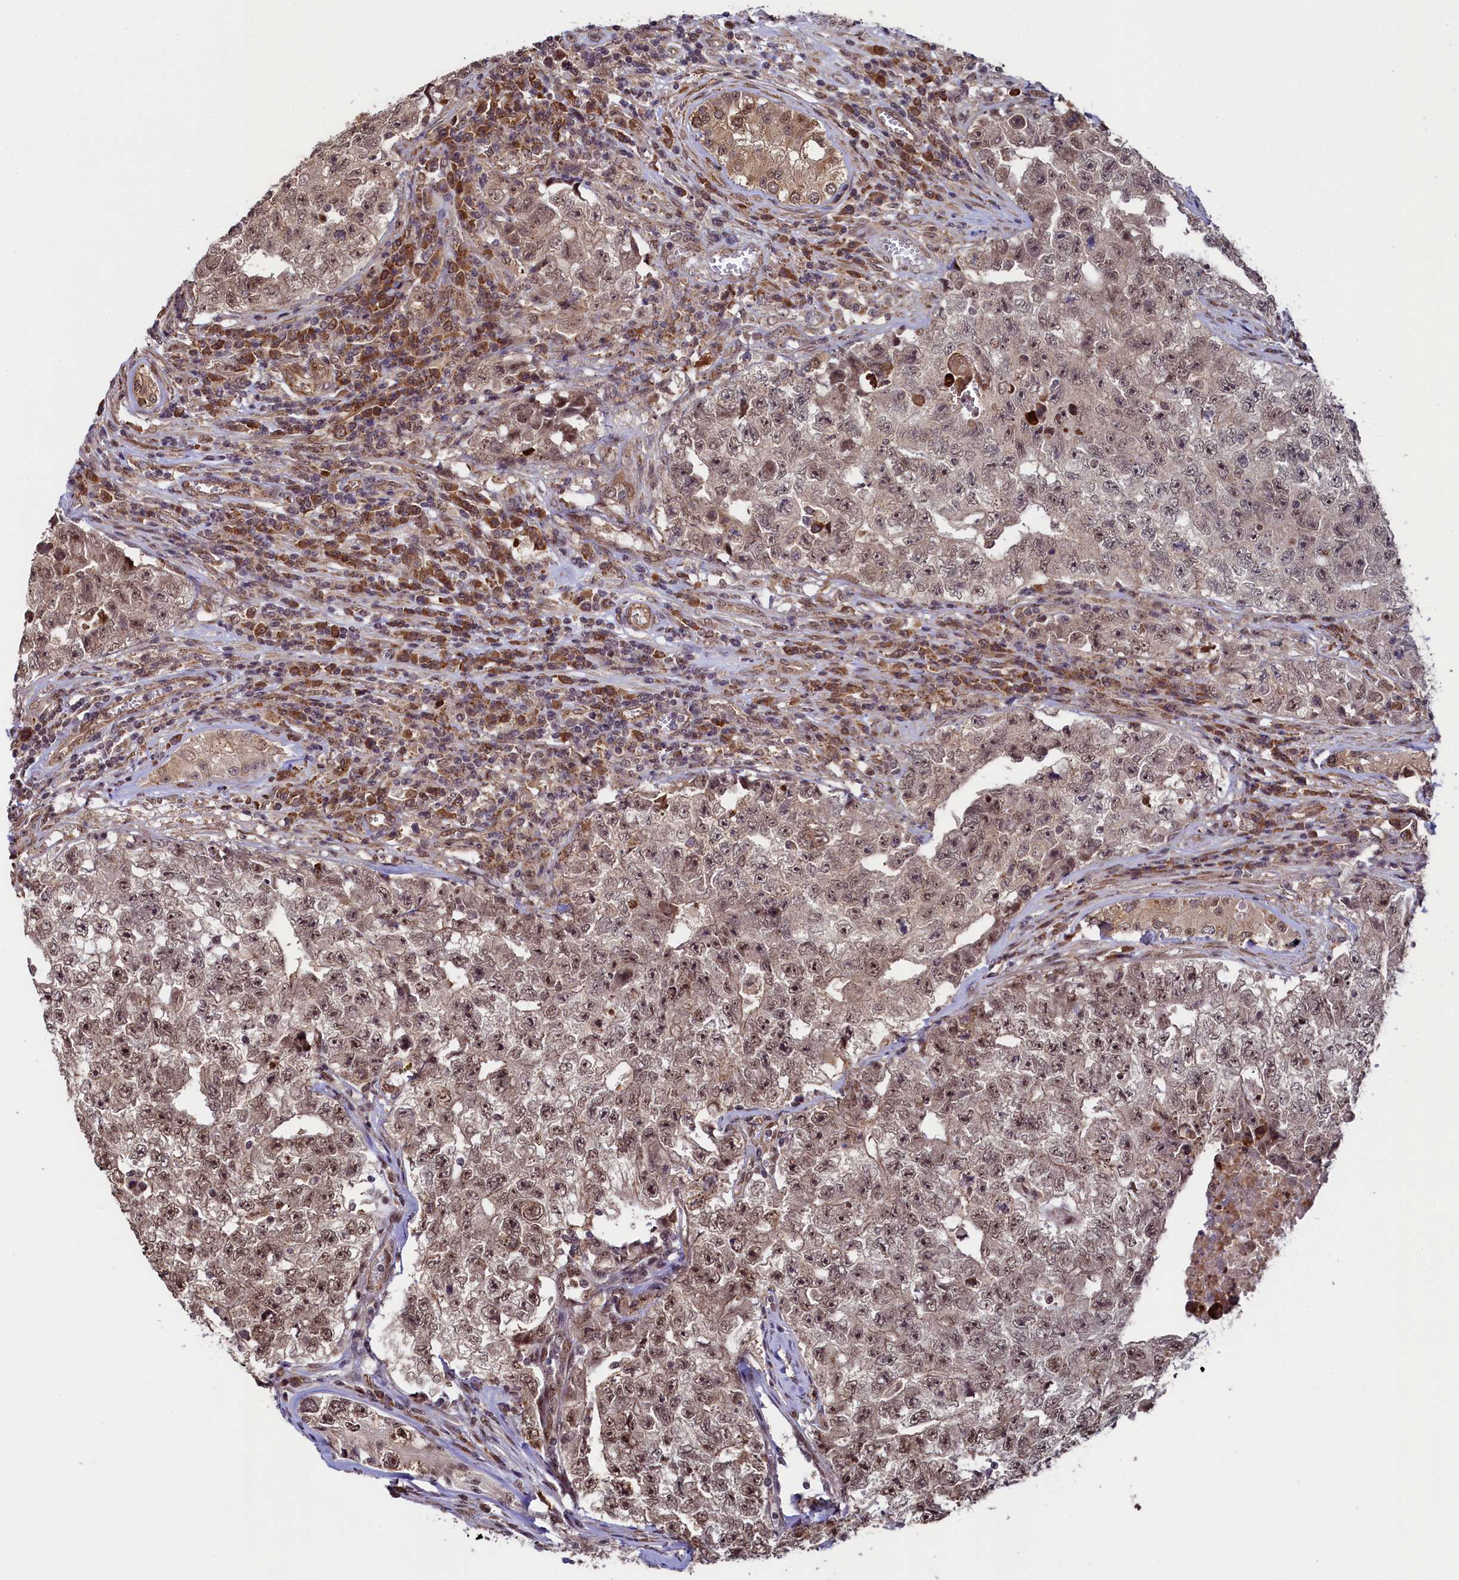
{"staining": {"intensity": "moderate", "quantity": ">75%", "location": "nuclear"}, "tissue": "testis cancer", "cell_type": "Tumor cells", "image_type": "cancer", "snomed": [{"axis": "morphology", "description": "Carcinoma, Embryonal, NOS"}, {"axis": "topography", "description": "Testis"}], "caption": "Moderate nuclear staining for a protein is identified in approximately >75% of tumor cells of testis cancer (embryonal carcinoma) using immunohistochemistry.", "gene": "LEO1", "patient": {"sex": "male", "age": 17}}